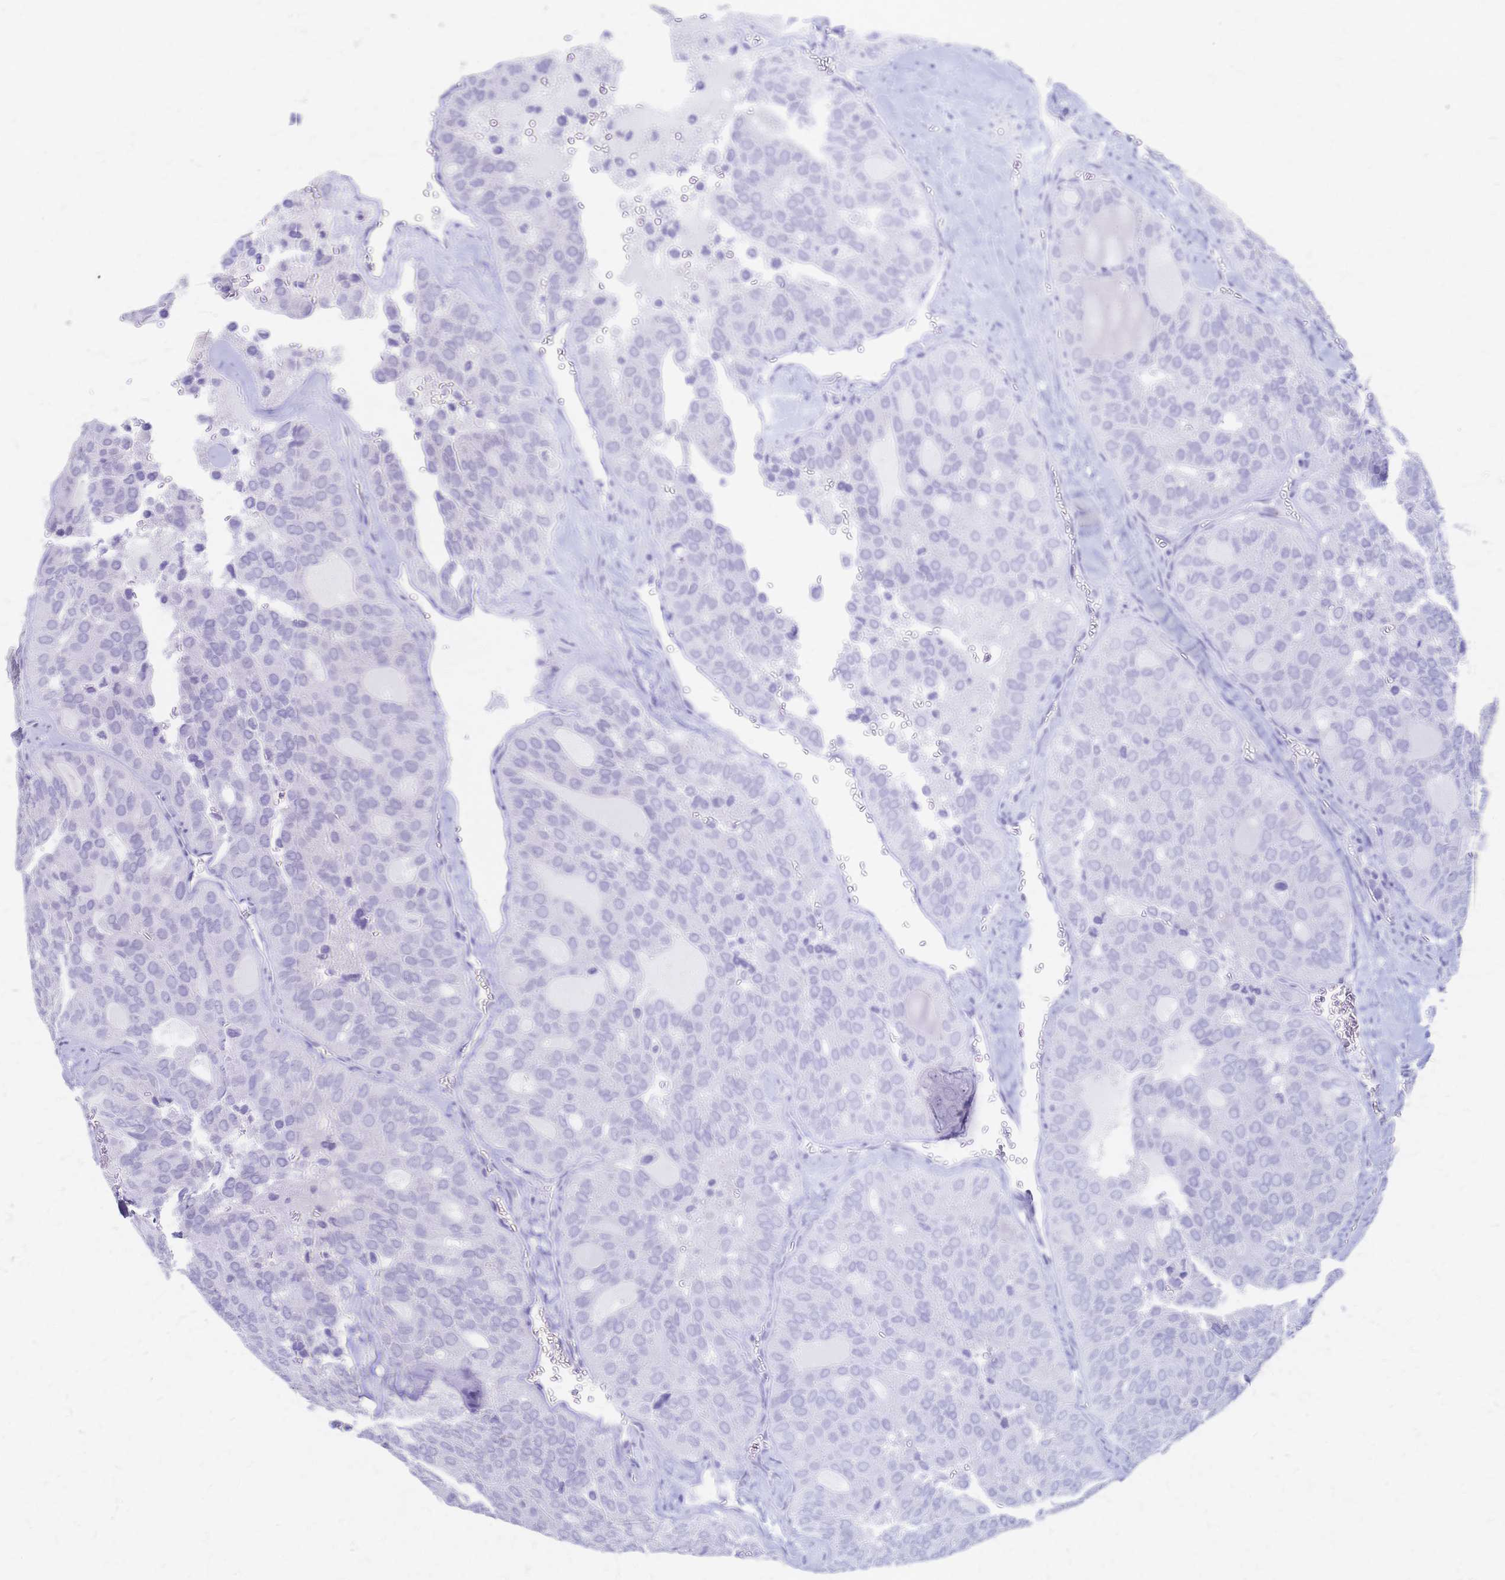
{"staining": {"intensity": "negative", "quantity": "none", "location": "none"}, "tissue": "thyroid cancer", "cell_type": "Tumor cells", "image_type": "cancer", "snomed": [{"axis": "morphology", "description": "Follicular adenoma carcinoma, NOS"}, {"axis": "topography", "description": "Thyroid gland"}], "caption": "The photomicrograph displays no significant expression in tumor cells of thyroid follicular adenoma carcinoma.", "gene": "CYB5A", "patient": {"sex": "male", "age": 75}}